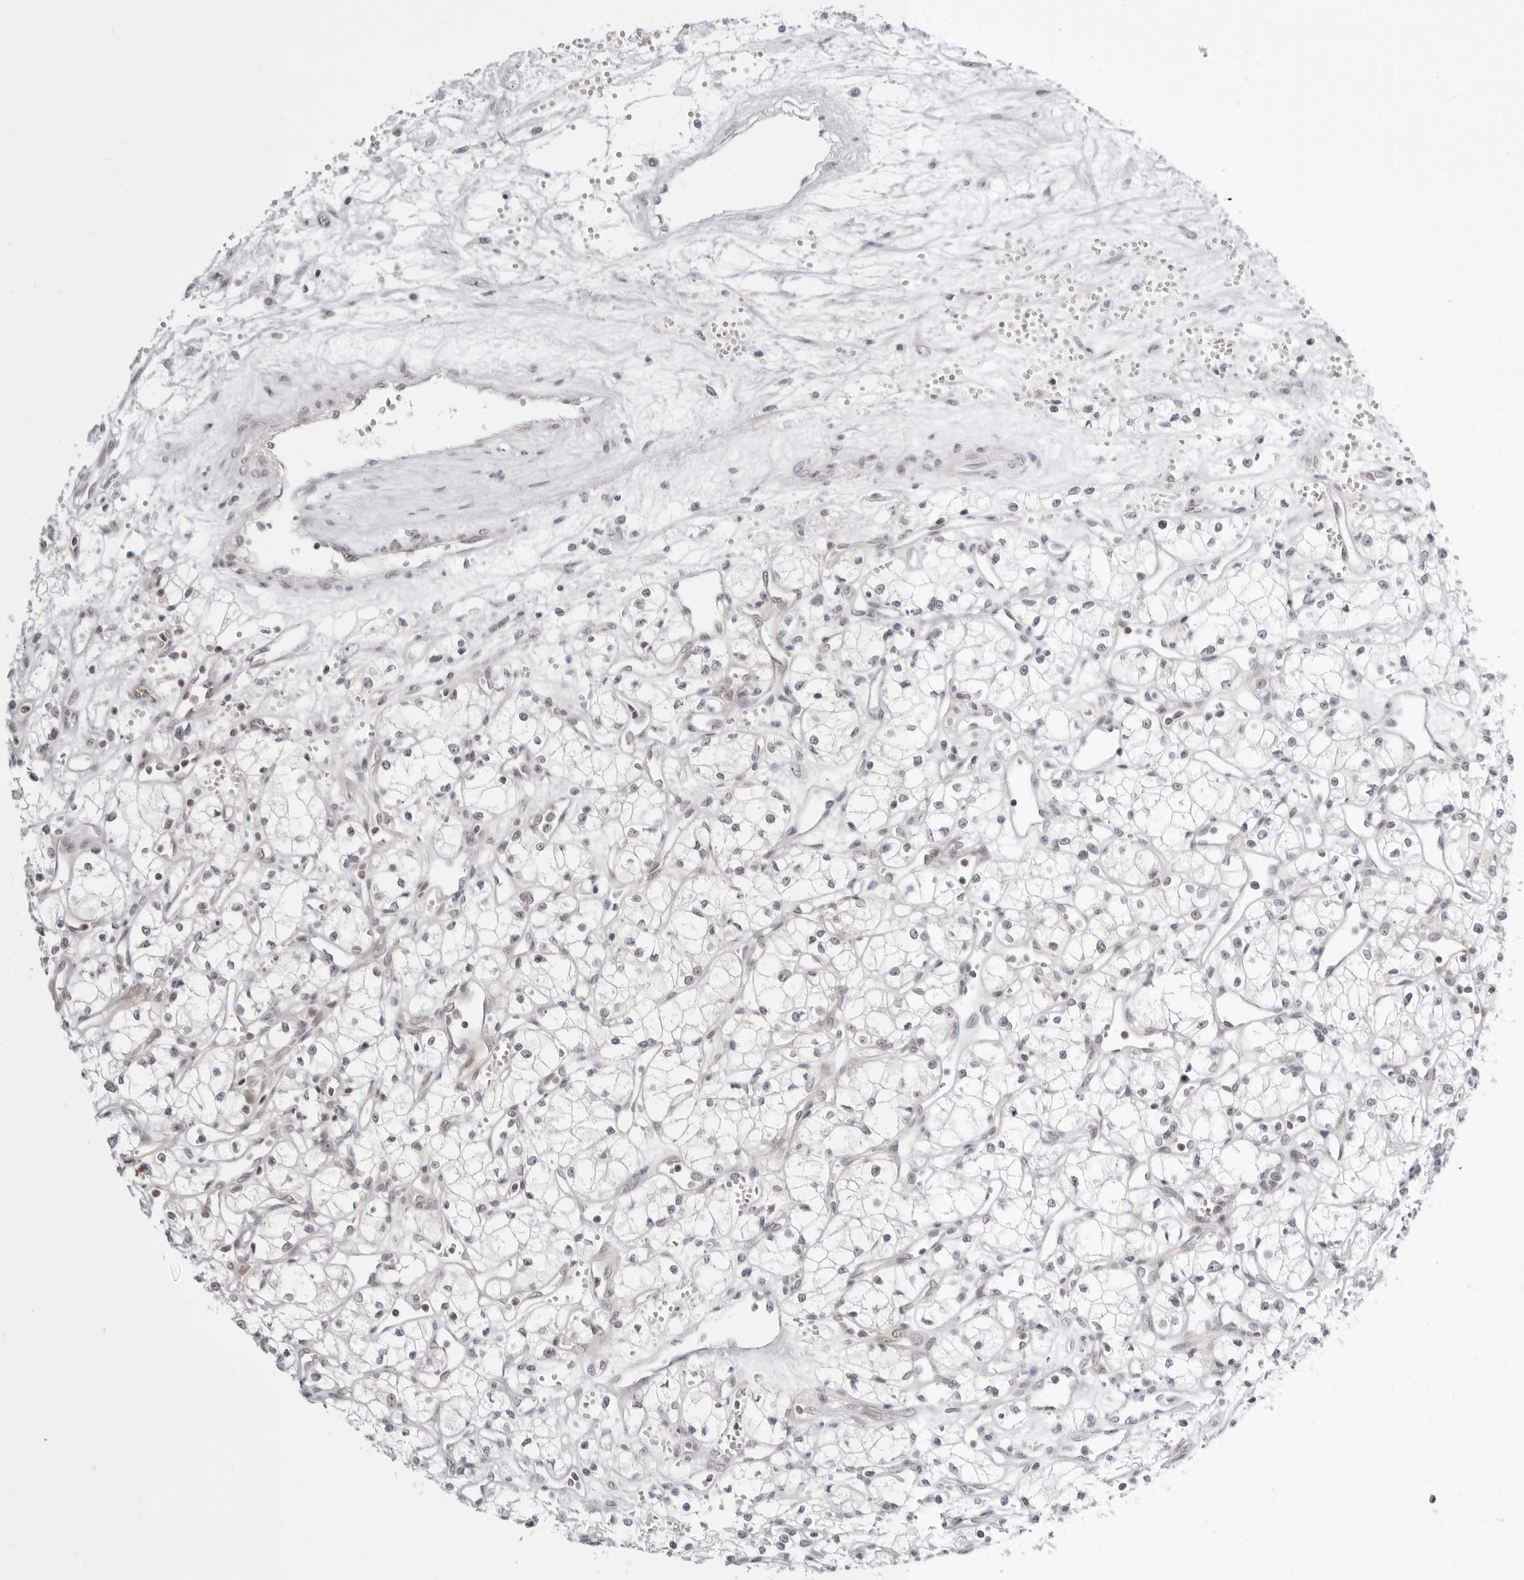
{"staining": {"intensity": "negative", "quantity": "none", "location": "none"}, "tissue": "renal cancer", "cell_type": "Tumor cells", "image_type": "cancer", "snomed": [{"axis": "morphology", "description": "Adenocarcinoma, NOS"}, {"axis": "topography", "description": "Kidney"}], "caption": "DAB (3,3'-diaminobenzidine) immunohistochemical staining of renal cancer shows no significant expression in tumor cells.", "gene": "PPP2R5C", "patient": {"sex": "male", "age": 59}}